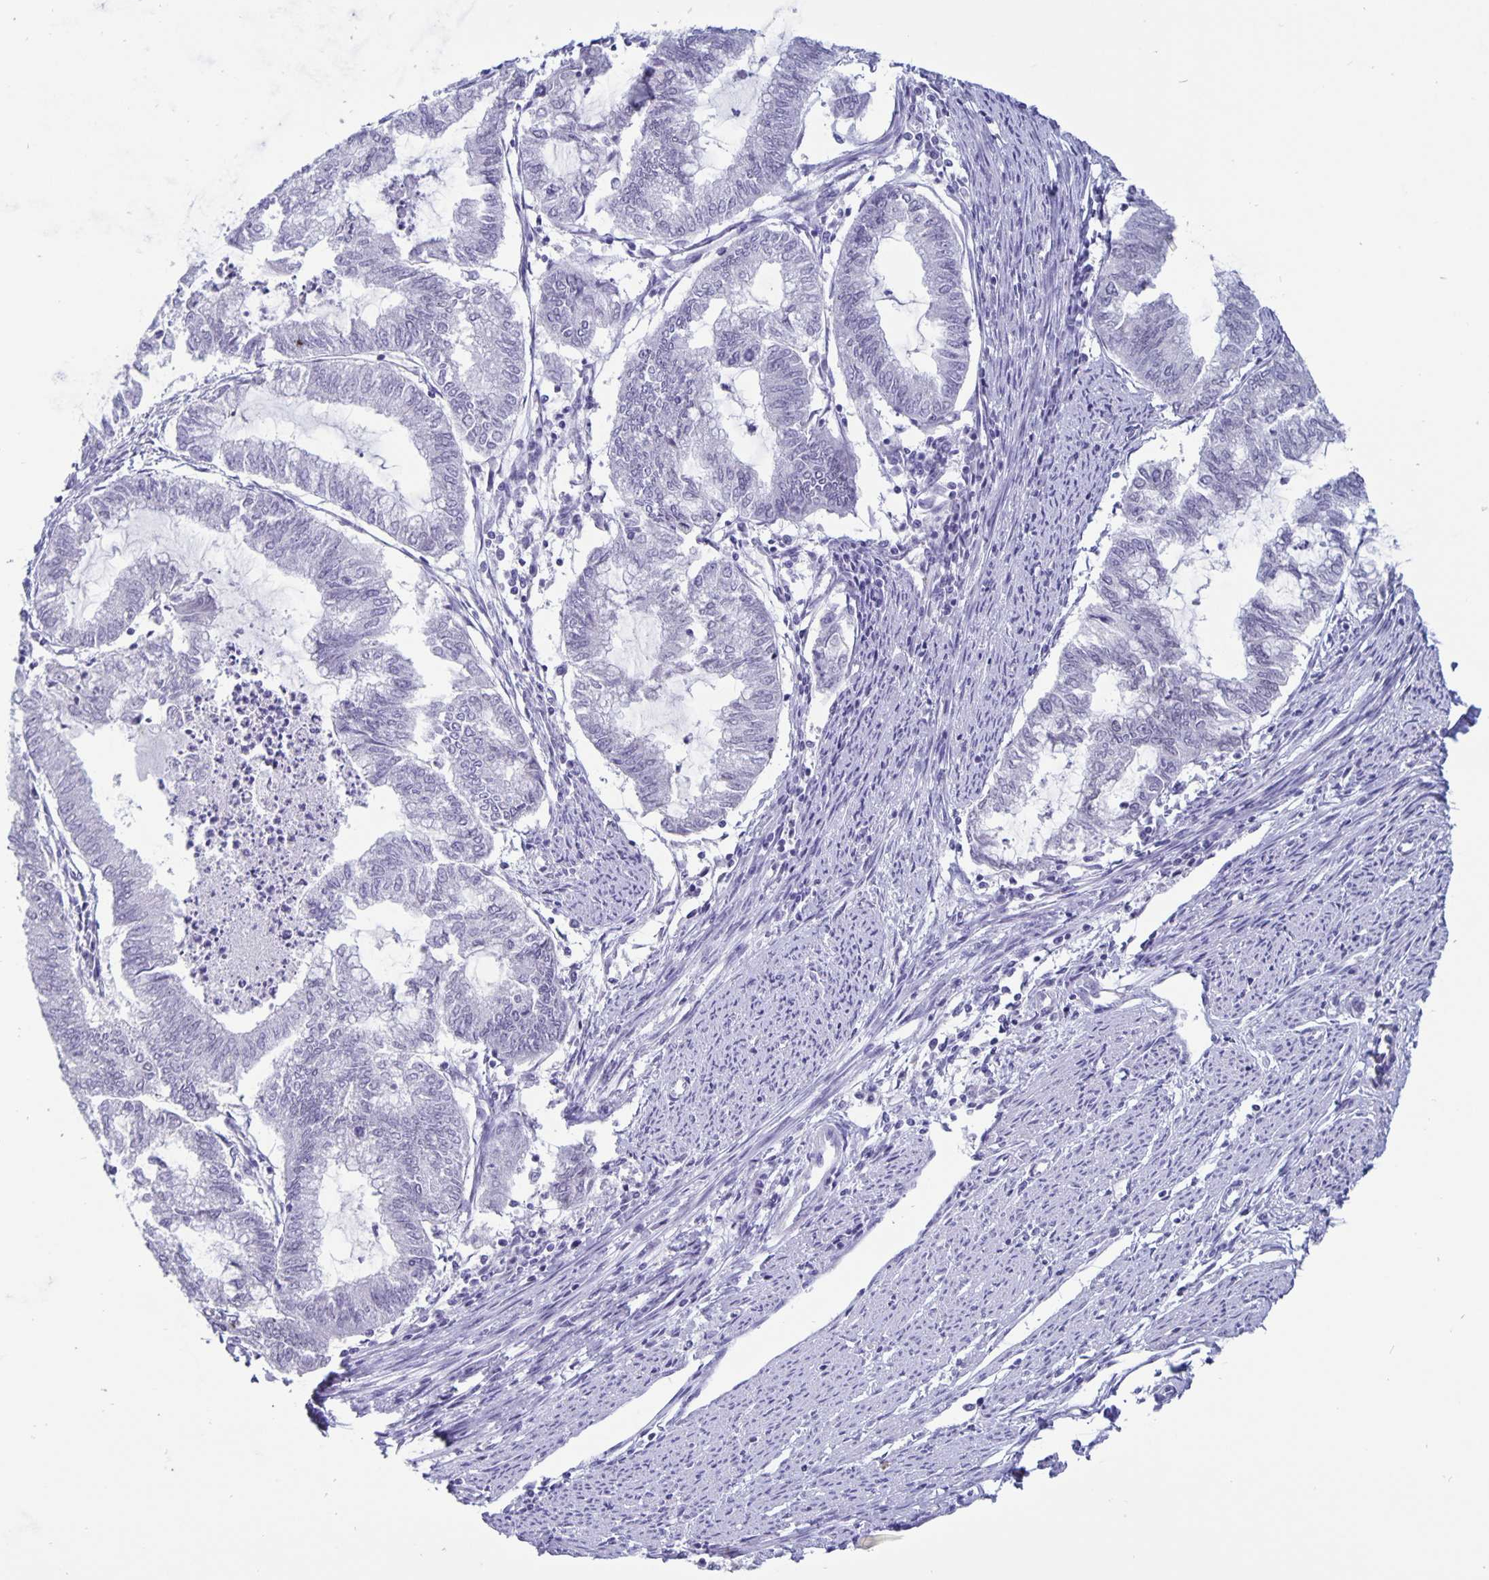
{"staining": {"intensity": "negative", "quantity": "none", "location": "none"}, "tissue": "endometrial cancer", "cell_type": "Tumor cells", "image_type": "cancer", "snomed": [{"axis": "morphology", "description": "Adenocarcinoma, NOS"}, {"axis": "topography", "description": "Endometrium"}], "caption": "There is no significant positivity in tumor cells of endometrial adenocarcinoma.", "gene": "BPIFA3", "patient": {"sex": "female", "age": 79}}